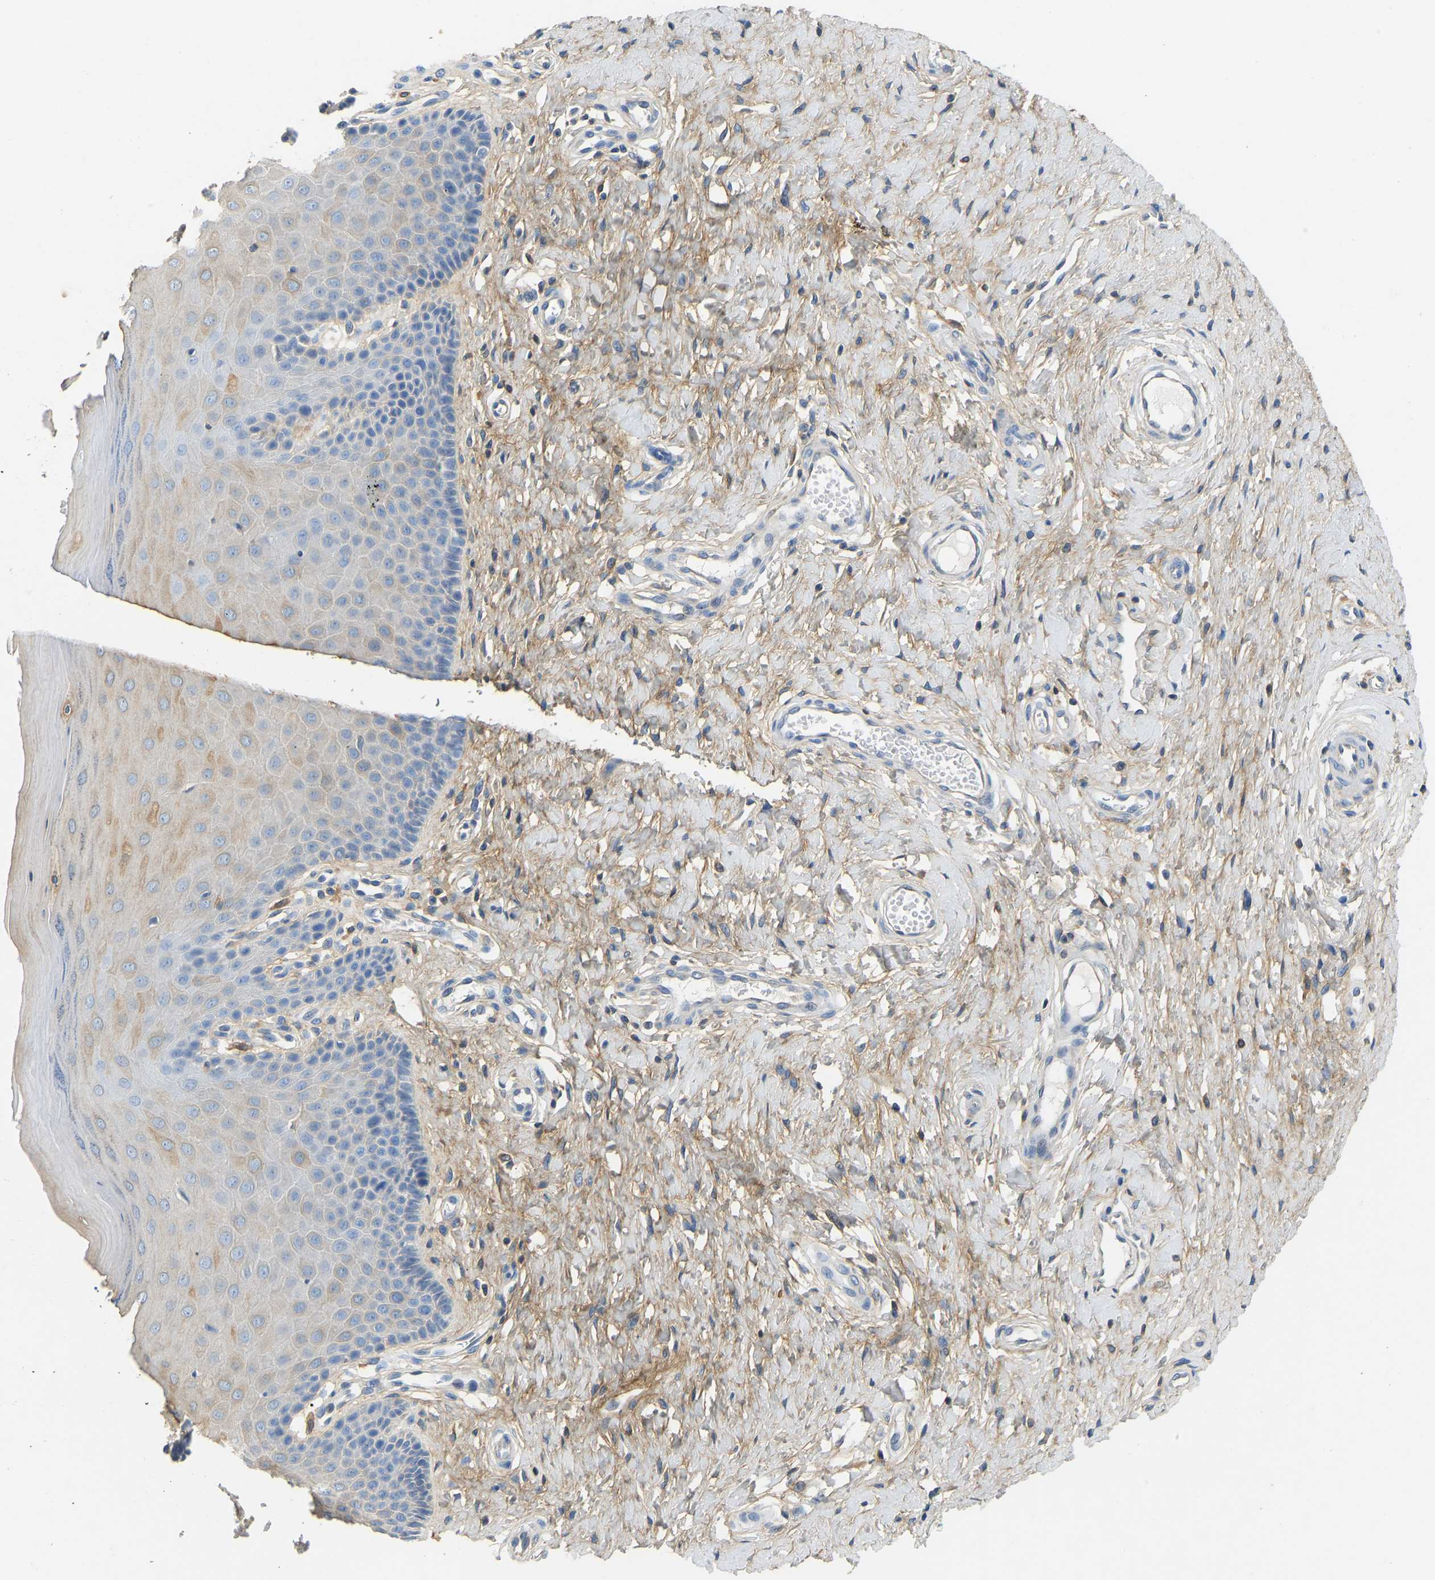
{"staining": {"intensity": "negative", "quantity": "none", "location": "none"}, "tissue": "cervix", "cell_type": "Glandular cells", "image_type": "normal", "snomed": [{"axis": "morphology", "description": "Normal tissue, NOS"}, {"axis": "topography", "description": "Cervix"}], "caption": "Immunohistochemical staining of unremarkable human cervix displays no significant staining in glandular cells.", "gene": "TECTA", "patient": {"sex": "female", "age": 55}}